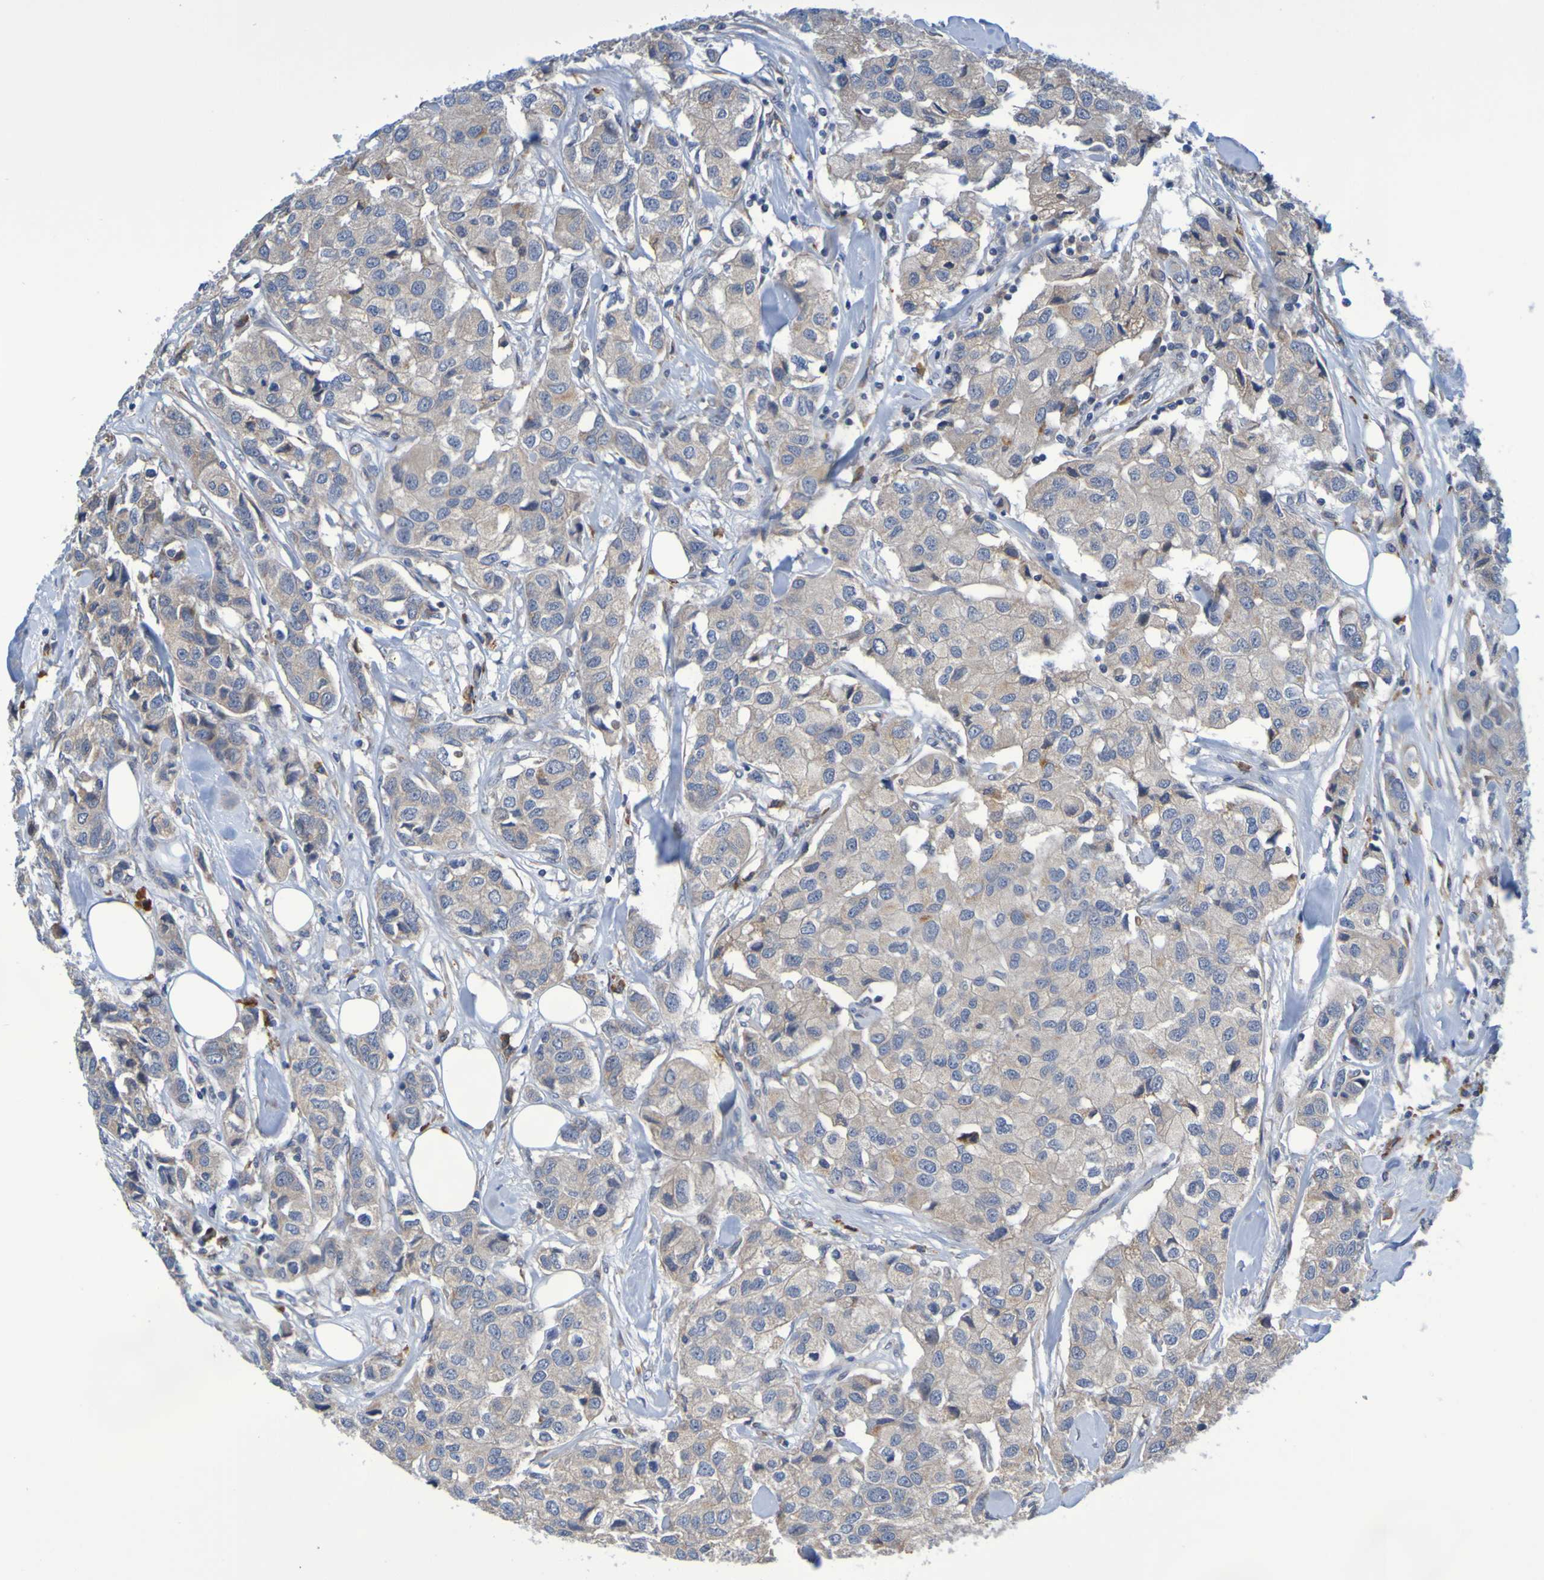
{"staining": {"intensity": "weak", "quantity": ">75%", "location": "cytoplasmic/membranous"}, "tissue": "breast cancer", "cell_type": "Tumor cells", "image_type": "cancer", "snomed": [{"axis": "morphology", "description": "Duct carcinoma"}, {"axis": "topography", "description": "Breast"}], "caption": "This image exhibits breast cancer (invasive ductal carcinoma) stained with IHC to label a protein in brown. The cytoplasmic/membranous of tumor cells show weak positivity for the protein. Nuclei are counter-stained blue.", "gene": "CLDN18", "patient": {"sex": "female", "age": 80}}